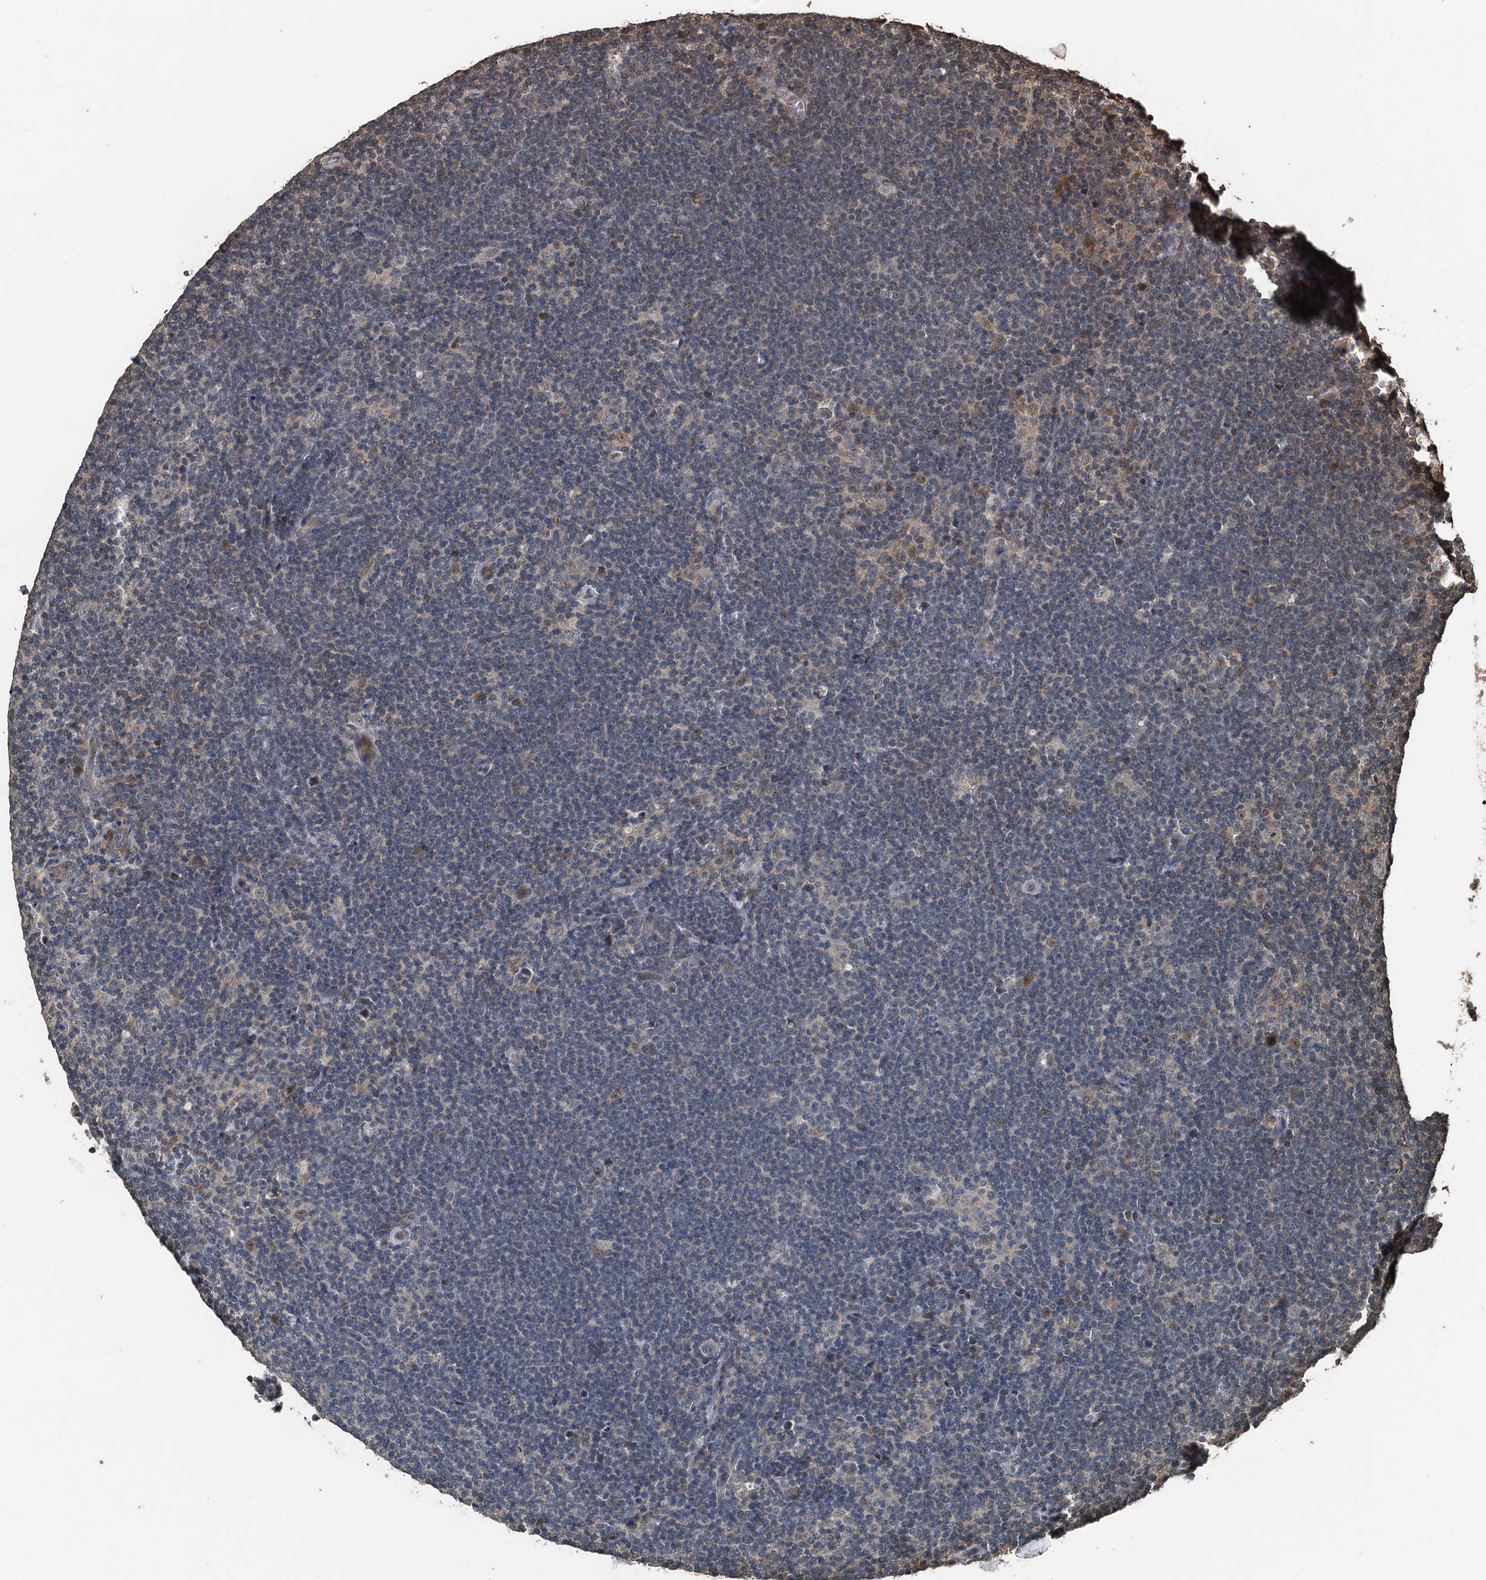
{"staining": {"intensity": "negative", "quantity": "none", "location": "none"}, "tissue": "lymphoma", "cell_type": "Tumor cells", "image_type": "cancer", "snomed": [{"axis": "morphology", "description": "Hodgkin's disease, NOS"}, {"axis": "topography", "description": "Lymph node"}], "caption": "DAB immunohistochemical staining of human Hodgkin's disease exhibits no significant staining in tumor cells. Nuclei are stained in blue.", "gene": "PIGN", "patient": {"sex": "female", "age": 57}}